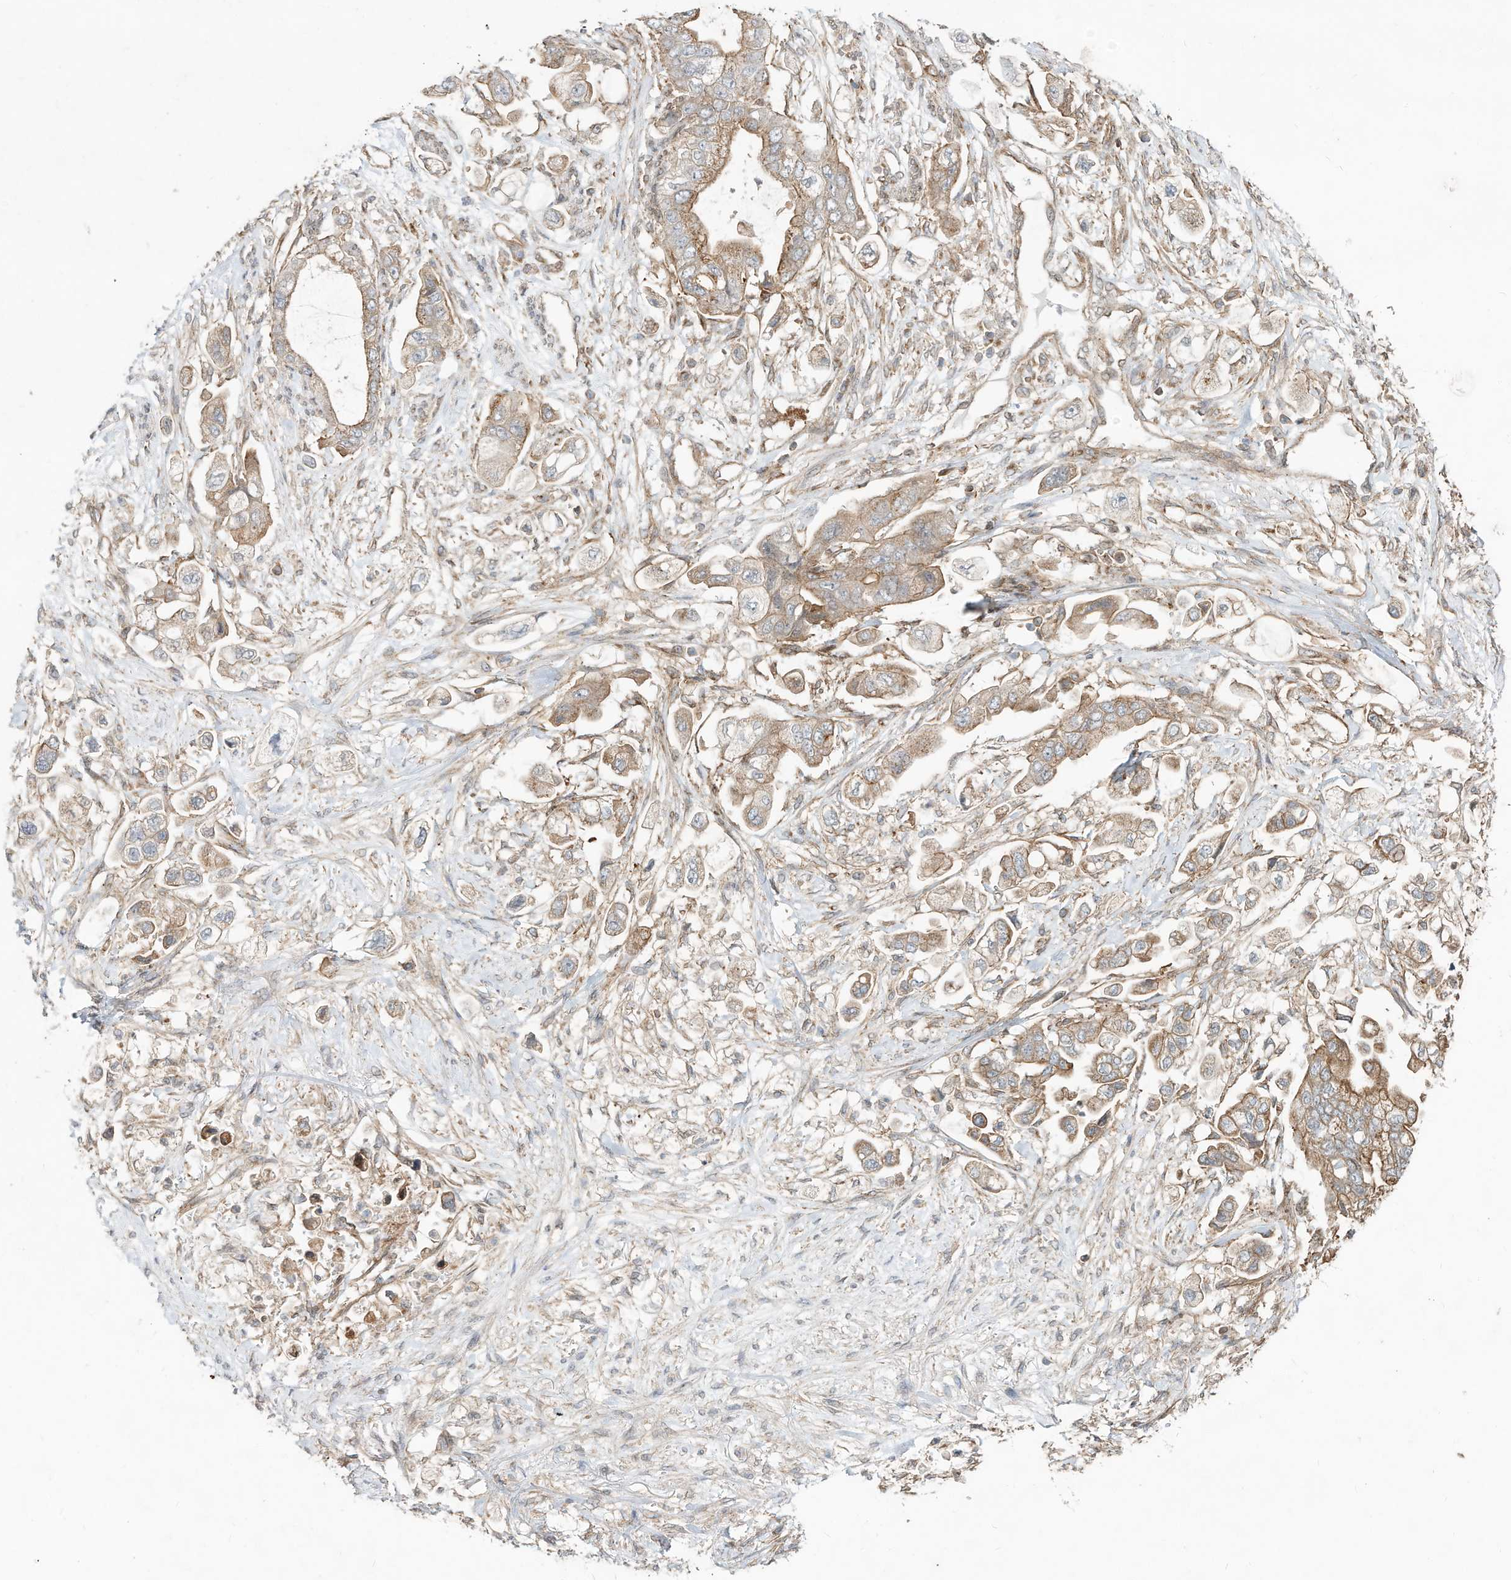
{"staining": {"intensity": "moderate", "quantity": ">75%", "location": "cytoplasmic/membranous"}, "tissue": "stomach cancer", "cell_type": "Tumor cells", "image_type": "cancer", "snomed": [{"axis": "morphology", "description": "Adenocarcinoma, NOS"}, {"axis": "topography", "description": "Stomach"}], "caption": "Brown immunohistochemical staining in stomach cancer (adenocarcinoma) reveals moderate cytoplasmic/membranous positivity in approximately >75% of tumor cells. The staining is performed using DAB (3,3'-diaminobenzidine) brown chromogen to label protein expression. The nuclei are counter-stained blue using hematoxylin.", "gene": "CUX1", "patient": {"sex": "male", "age": 62}}